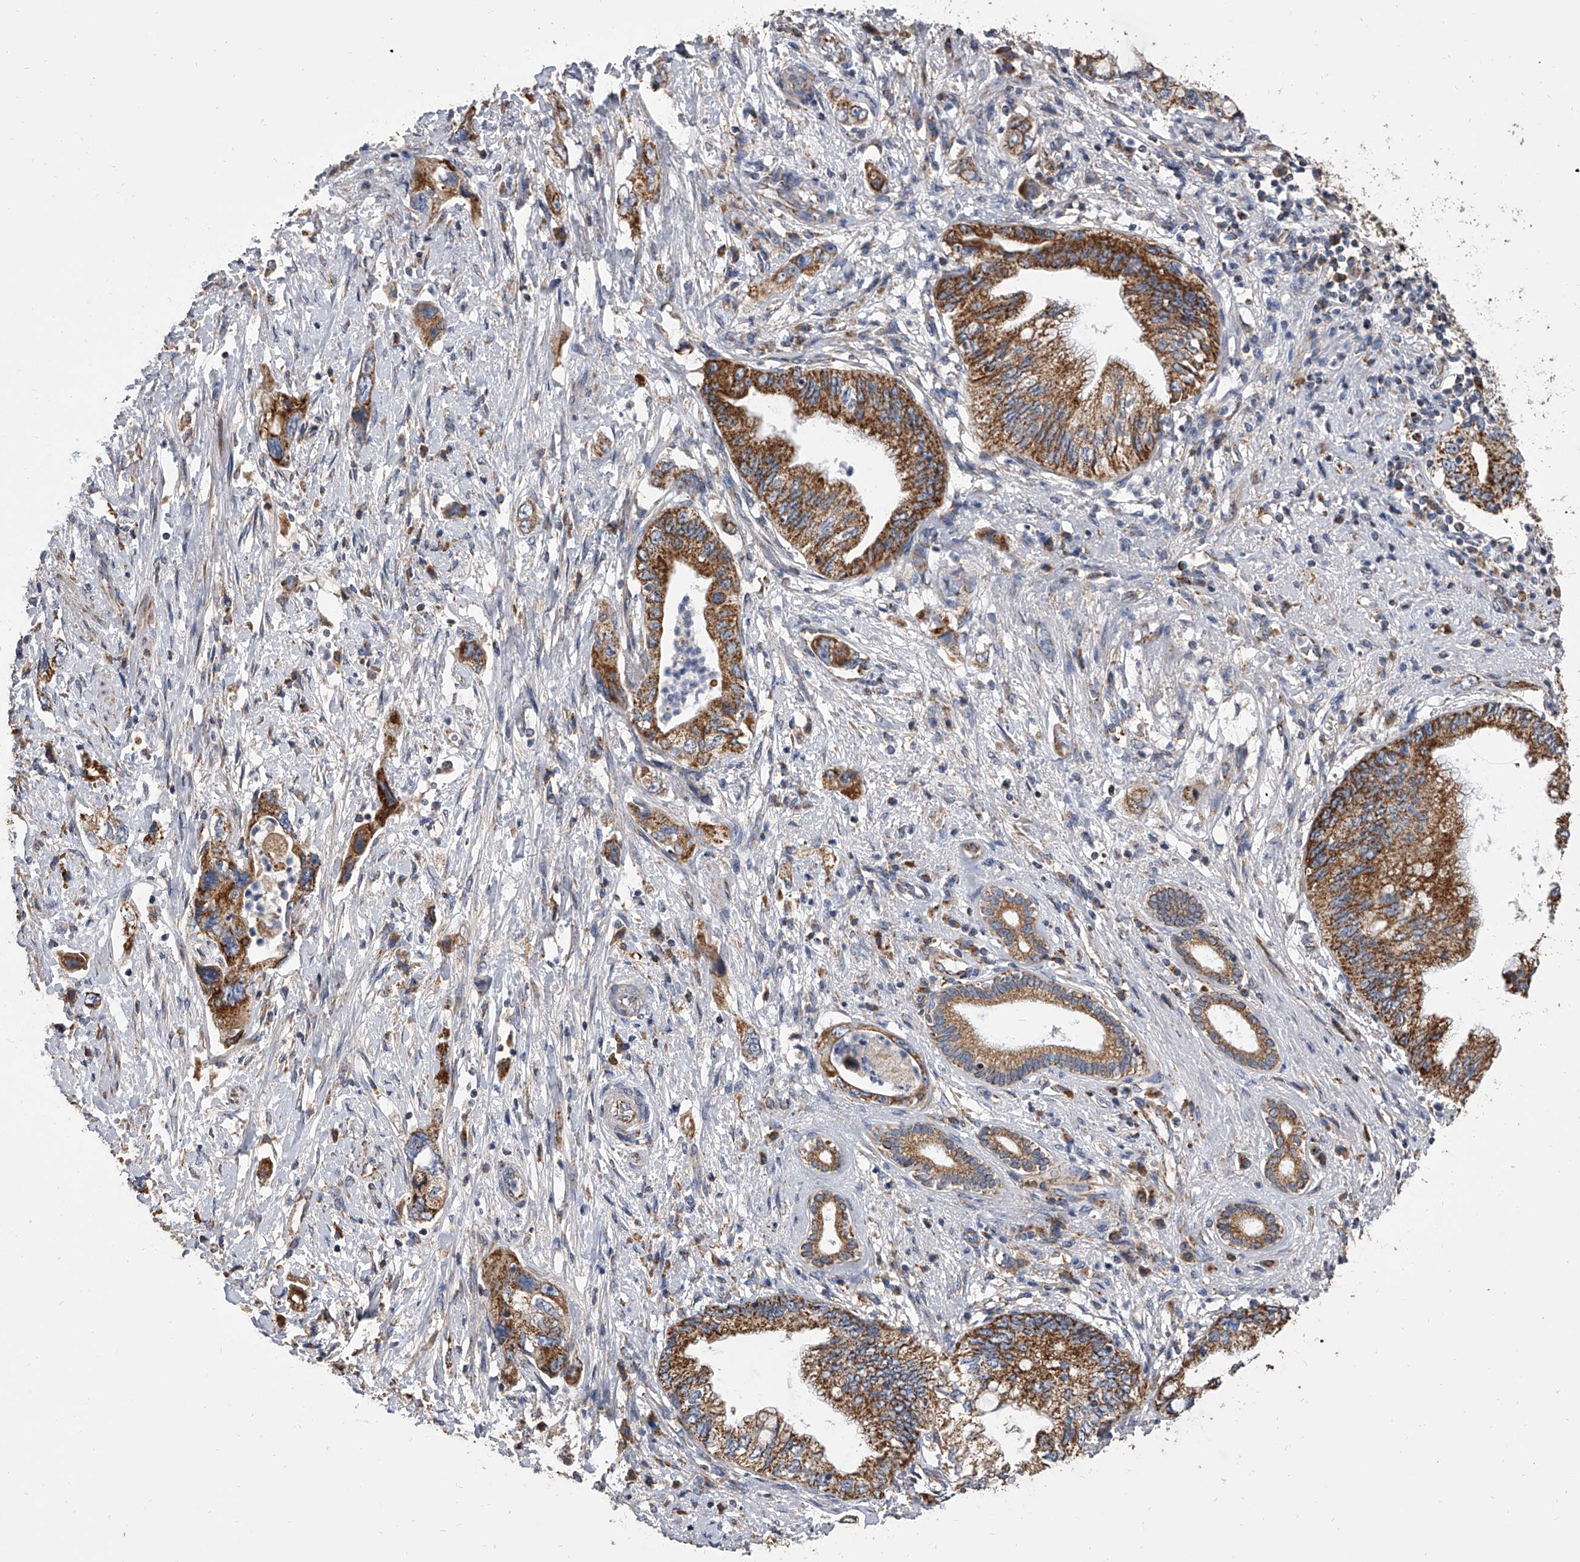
{"staining": {"intensity": "strong", "quantity": ">75%", "location": "cytoplasmic/membranous"}, "tissue": "pancreatic cancer", "cell_type": "Tumor cells", "image_type": "cancer", "snomed": [{"axis": "morphology", "description": "Adenocarcinoma, NOS"}, {"axis": "topography", "description": "Pancreas"}], "caption": "Immunohistochemistry of human pancreatic cancer exhibits high levels of strong cytoplasmic/membranous staining in about >75% of tumor cells.", "gene": "MRPL28", "patient": {"sex": "female", "age": 73}}